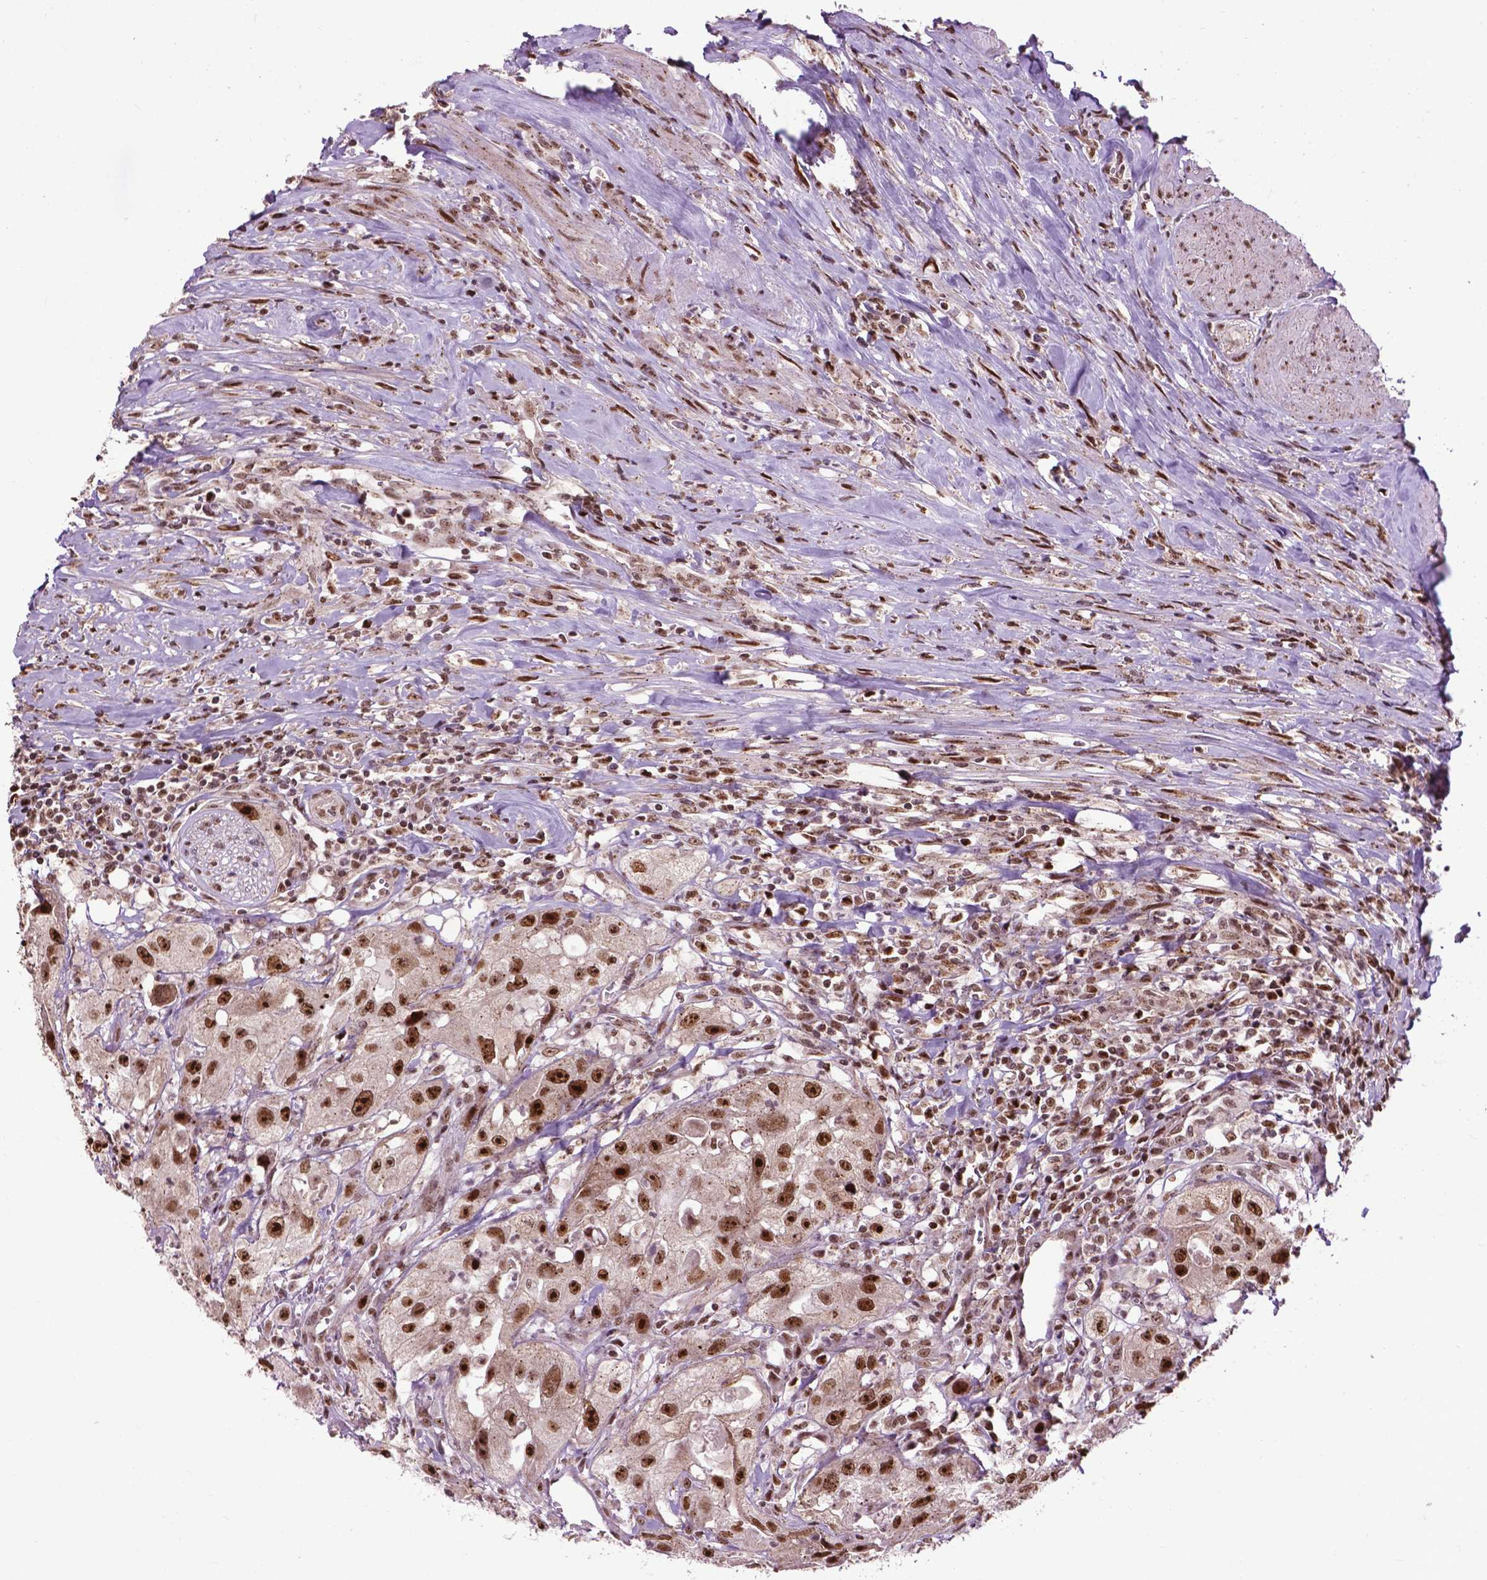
{"staining": {"intensity": "strong", "quantity": ">75%", "location": "nuclear"}, "tissue": "urothelial cancer", "cell_type": "Tumor cells", "image_type": "cancer", "snomed": [{"axis": "morphology", "description": "Urothelial carcinoma, High grade"}, {"axis": "topography", "description": "Urinary bladder"}], "caption": "A high amount of strong nuclear positivity is present in approximately >75% of tumor cells in urothelial cancer tissue.", "gene": "EAF1", "patient": {"sex": "male", "age": 79}}